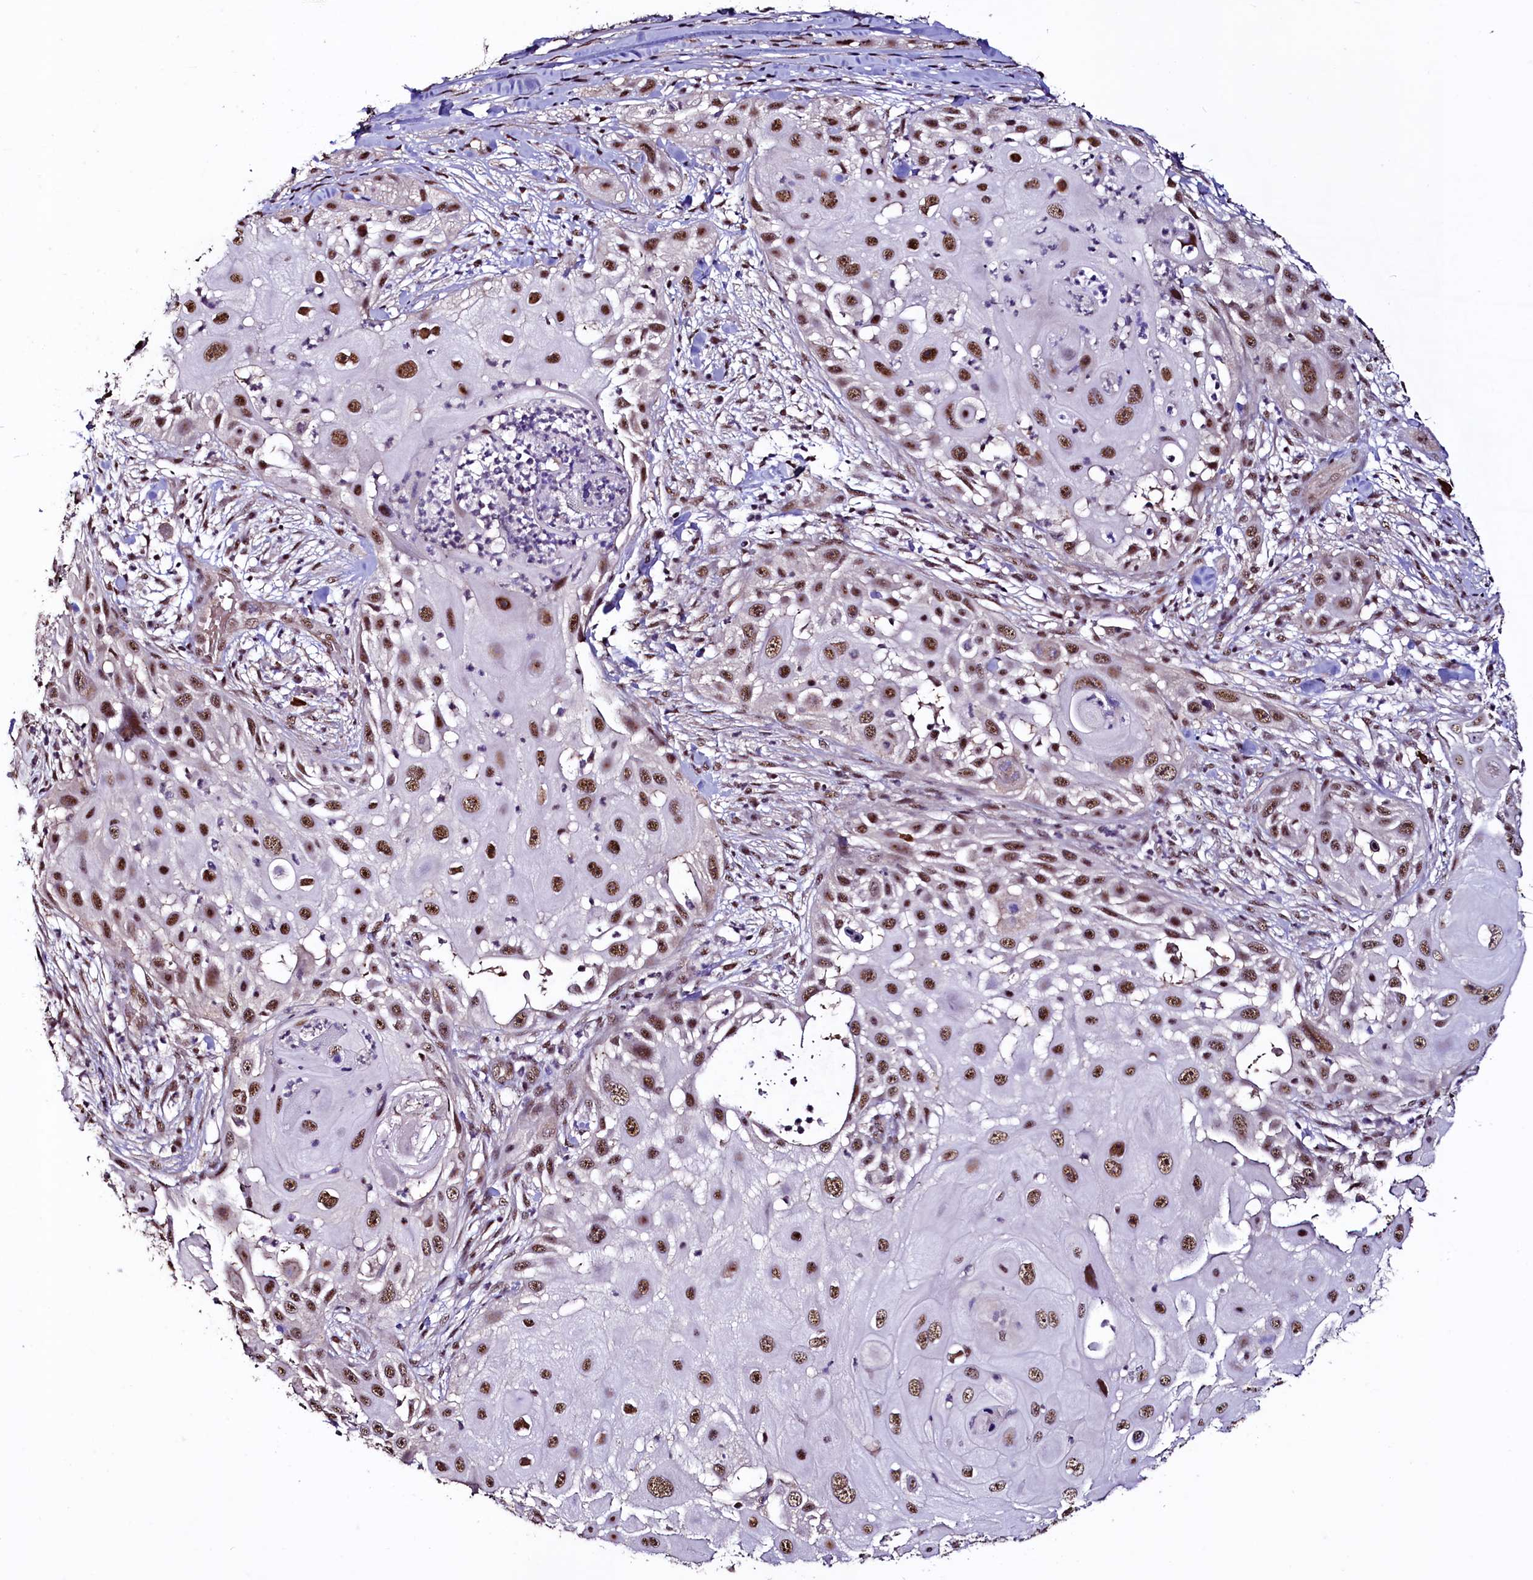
{"staining": {"intensity": "moderate", "quantity": ">75%", "location": "nuclear"}, "tissue": "skin cancer", "cell_type": "Tumor cells", "image_type": "cancer", "snomed": [{"axis": "morphology", "description": "Squamous cell carcinoma, NOS"}, {"axis": "topography", "description": "Skin"}], "caption": "Skin squamous cell carcinoma was stained to show a protein in brown. There is medium levels of moderate nuclear positivity in approximately >75% of tumor cells.", "gene": "SFSWAP", "patient": {"sex": "female", "age": 44}}